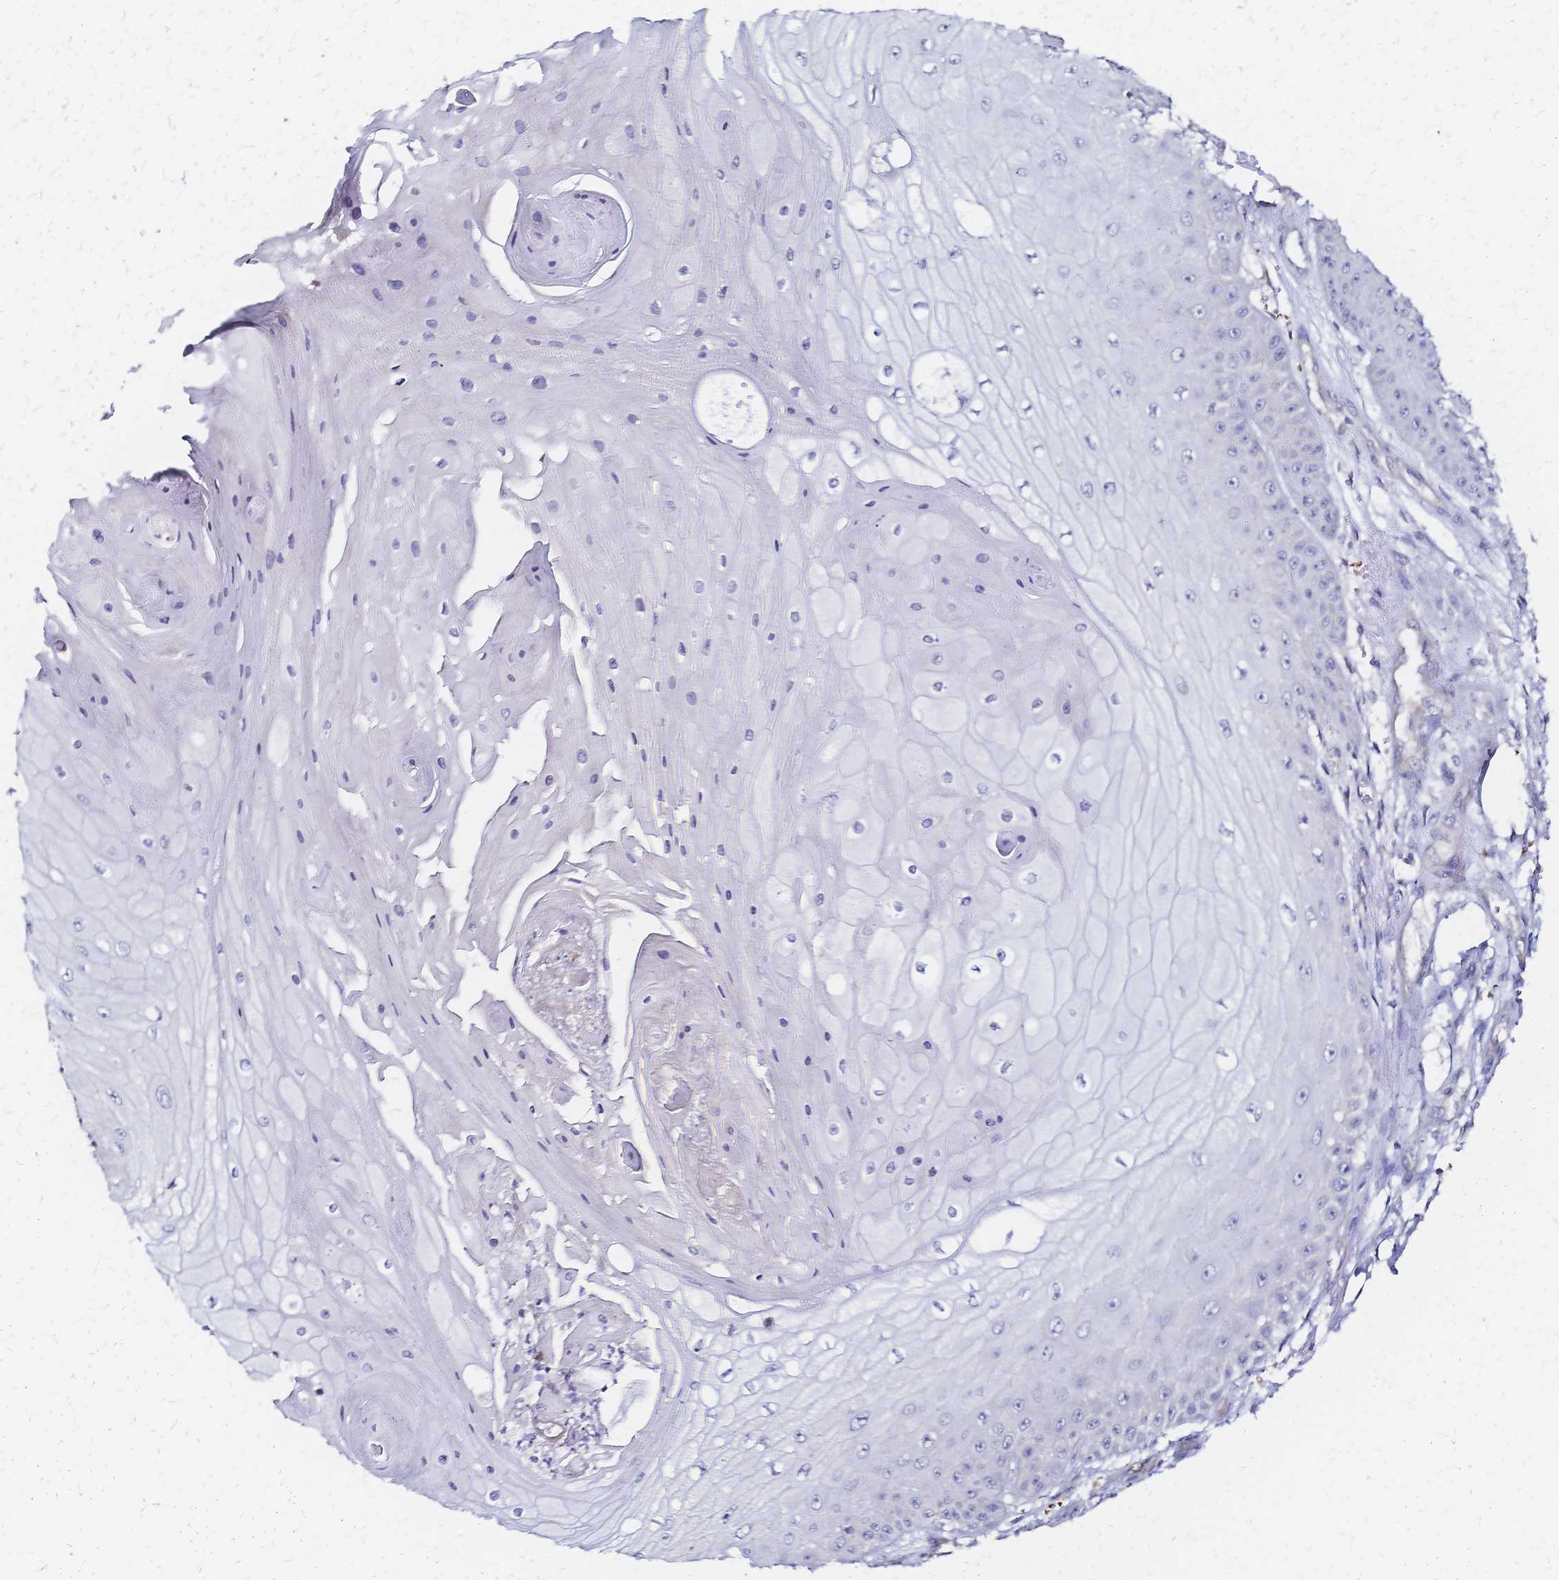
{"staining": {"intensity": "negative", "quantity": "none", "location": "none"}, "tissue": "skin cancer", "cell_type": "Tumor cells", "image_type": "cancer", "snomed": [{"axis": "morphology", "description": "Squamous cell carcinoma, NOS"}, {"axis": "topography", "description": "Skin"}], "caption": "The image demonstrates no significant positivity in tumor cells of skin squamous cell carcinoma. (Stains: DAB (3,3'-diaminobenzidine) immunohistochemistry (IHC) with hematoxylin counter stain, Microscopy: brightfield microscopy at high magnification).", "gene": "SLC5A1", "patient": {"sex": "male", "age": 70}}